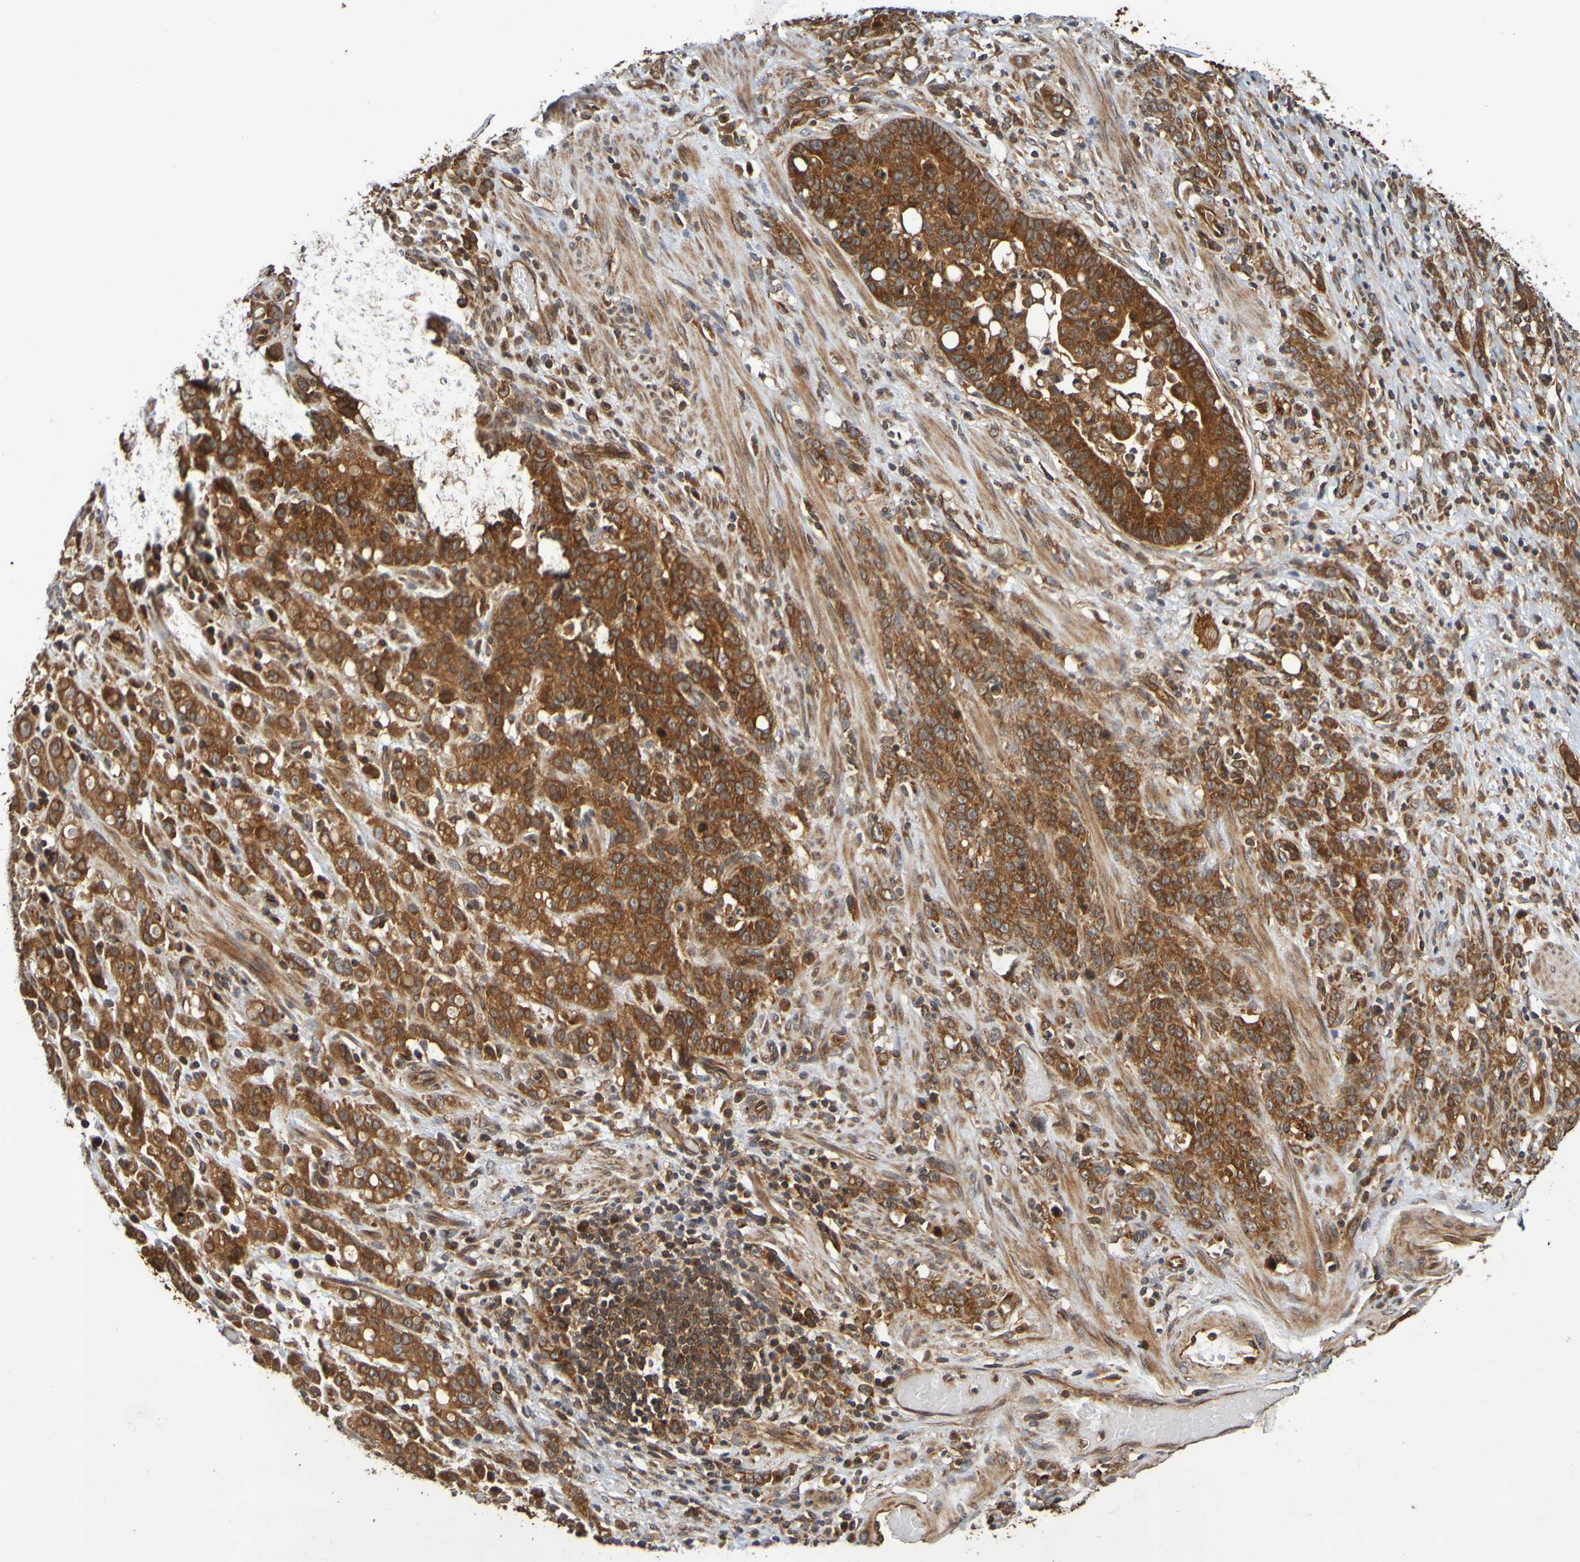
{"staining": {"intensity": "strong", "quantity": ">75%", "location": "cytoplasmic/membranous"}, "tissue": "stomach cancer", "cell_type": "Tumor cells", "image_type": "cancer", "snomed": [{"axis": "morphology", "description": "Adenocarcinoma, NOS"}, {"axis": "topography", "description": "Stomach, lower"}], "caption": "Protein expression analysis of stomach adenocarcinoma shows strong cytoplasmic/membranous positivity in approximately >75% of tumor cells.", "gene": "OCRL", "patient": {"sex": "male", "age": 88}}